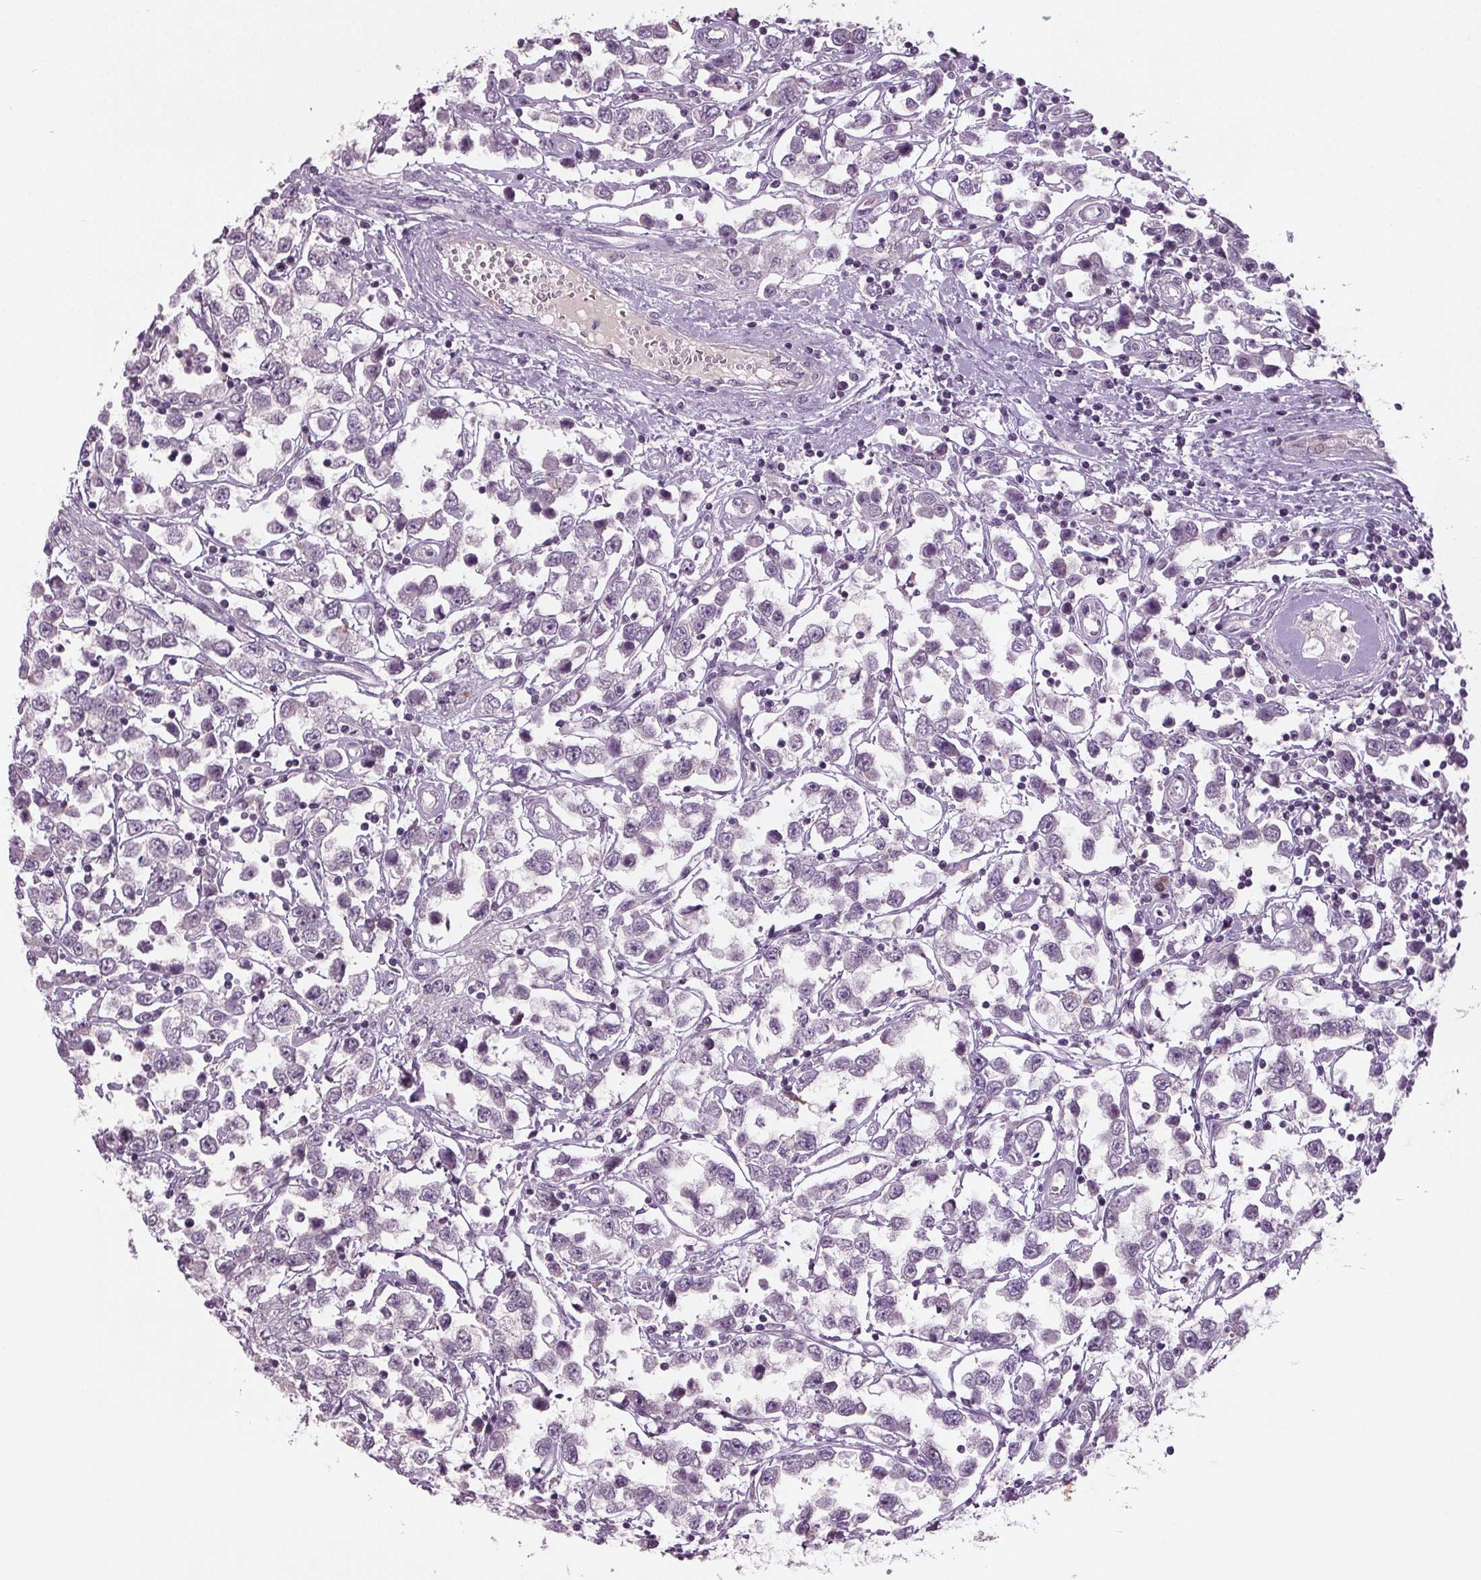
{"staining": {"intensity": "negative", "quantity": "none", "location": "none"}, "tissue": "testis cancer", "cell_type": "Tumor cells", "image_type": "cancer", "snomed": [{"axis": "morphology", "description": "Seminoma, NOS"}, {"axis": "topography", "description": "Testis"}], "caption": "Testis cancer (seminoma) stained for a protein using IHC shows no staining tumor cells.", "gene": "BHLHE22", "patient": {"sex": "male", "age": 34}}